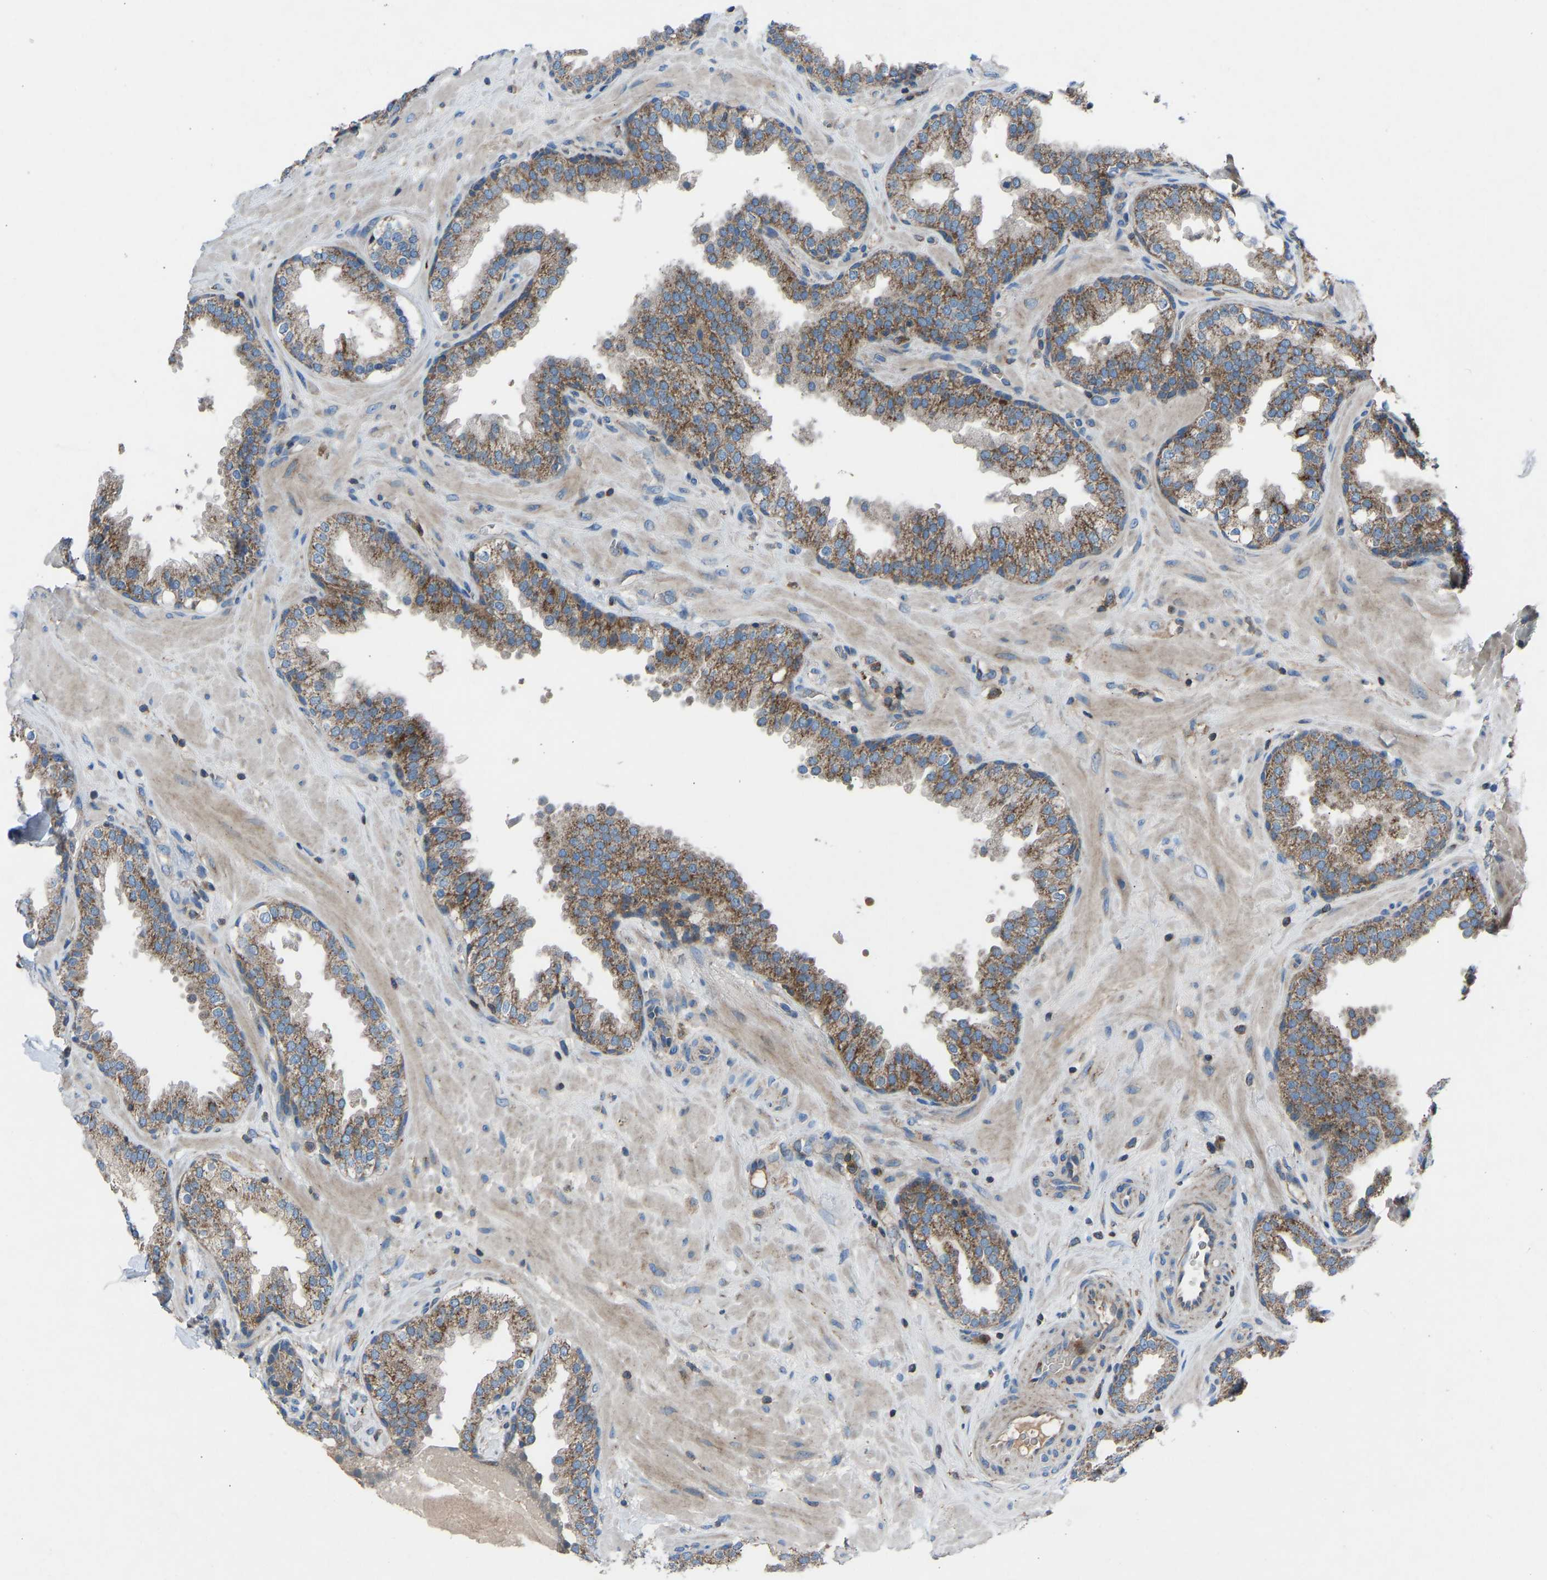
{"staining": {"intensity": "moderate", "quantity": ">75%", "location": "cytoplasmic/membranous"}, "tissue": "prostate", "cell_type": "Glandular cells", "image_type": "normal", "snomed": [{"axis": "morphology", "description": "Normal tissue, NOS"}, {"axis": "topography", "description": "Prostate"}], "caption": "Glandular cells display medium levels of moderate cytoplasmic/membranous expression in approximately >75% of cells in benign prostate. The protein of interest is shown in brown color, while the nuclei are stained blue.", "gene": "GRK6", "patient": {"sex": "male", "age": 51}}